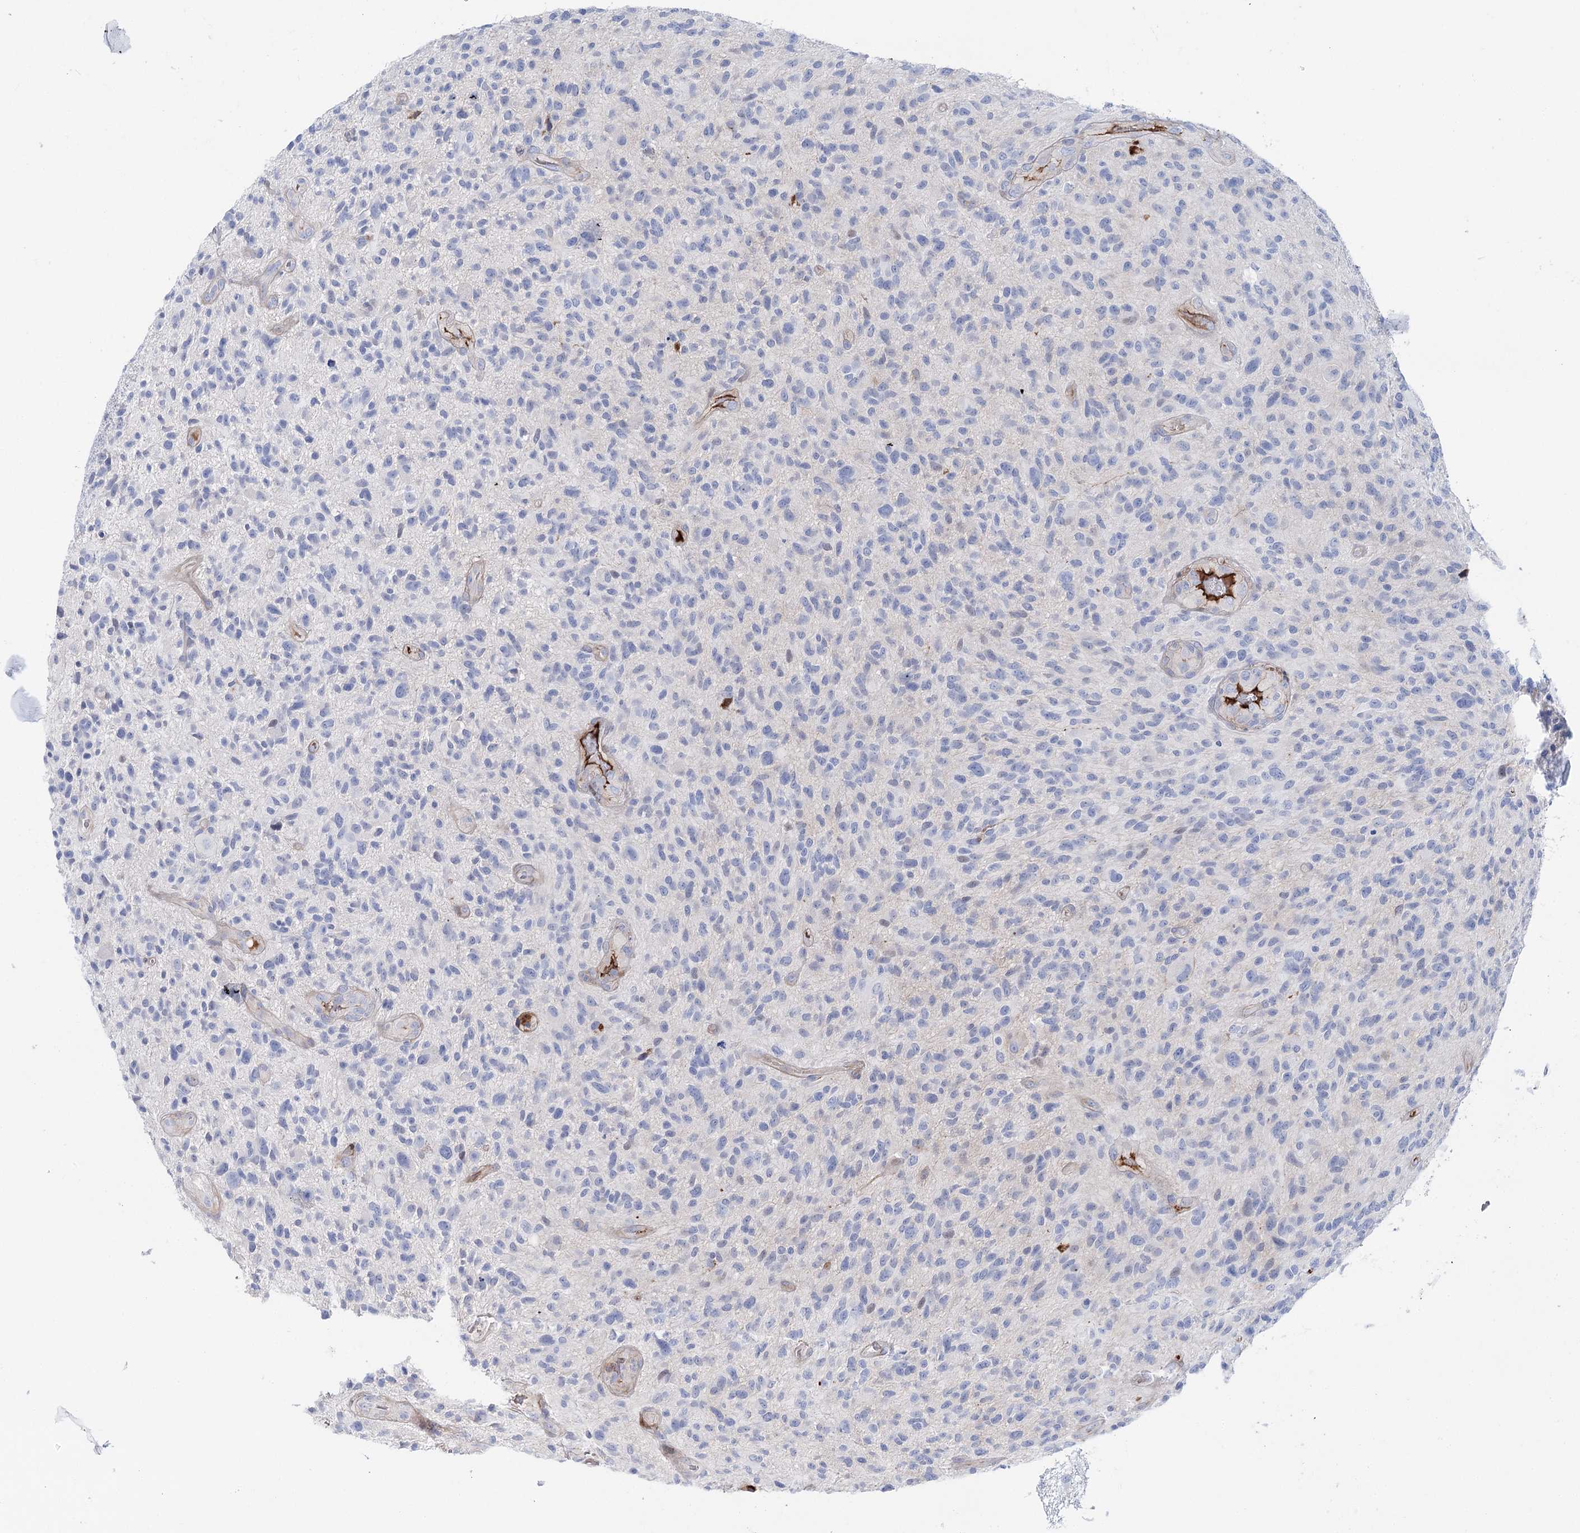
{"staining": {"intensity": "negative", "quantity": "none", "location": "none"}, "tissue": "glioma", "cell_type": "Tumor cells", "image_type": "cancer", "snomed": [{"axis": "morphology", "description": "Glioma, malignant, High grade"}, {"axis": "topography", "description": "Brain"}], "caption": "This is an immunohistochemistry photomicrograph of malignant glioma (high-grade). There is no staining in tumor cells.", "gene": "ANKRD23", "patient": {"sex": "male", "age": 47}}